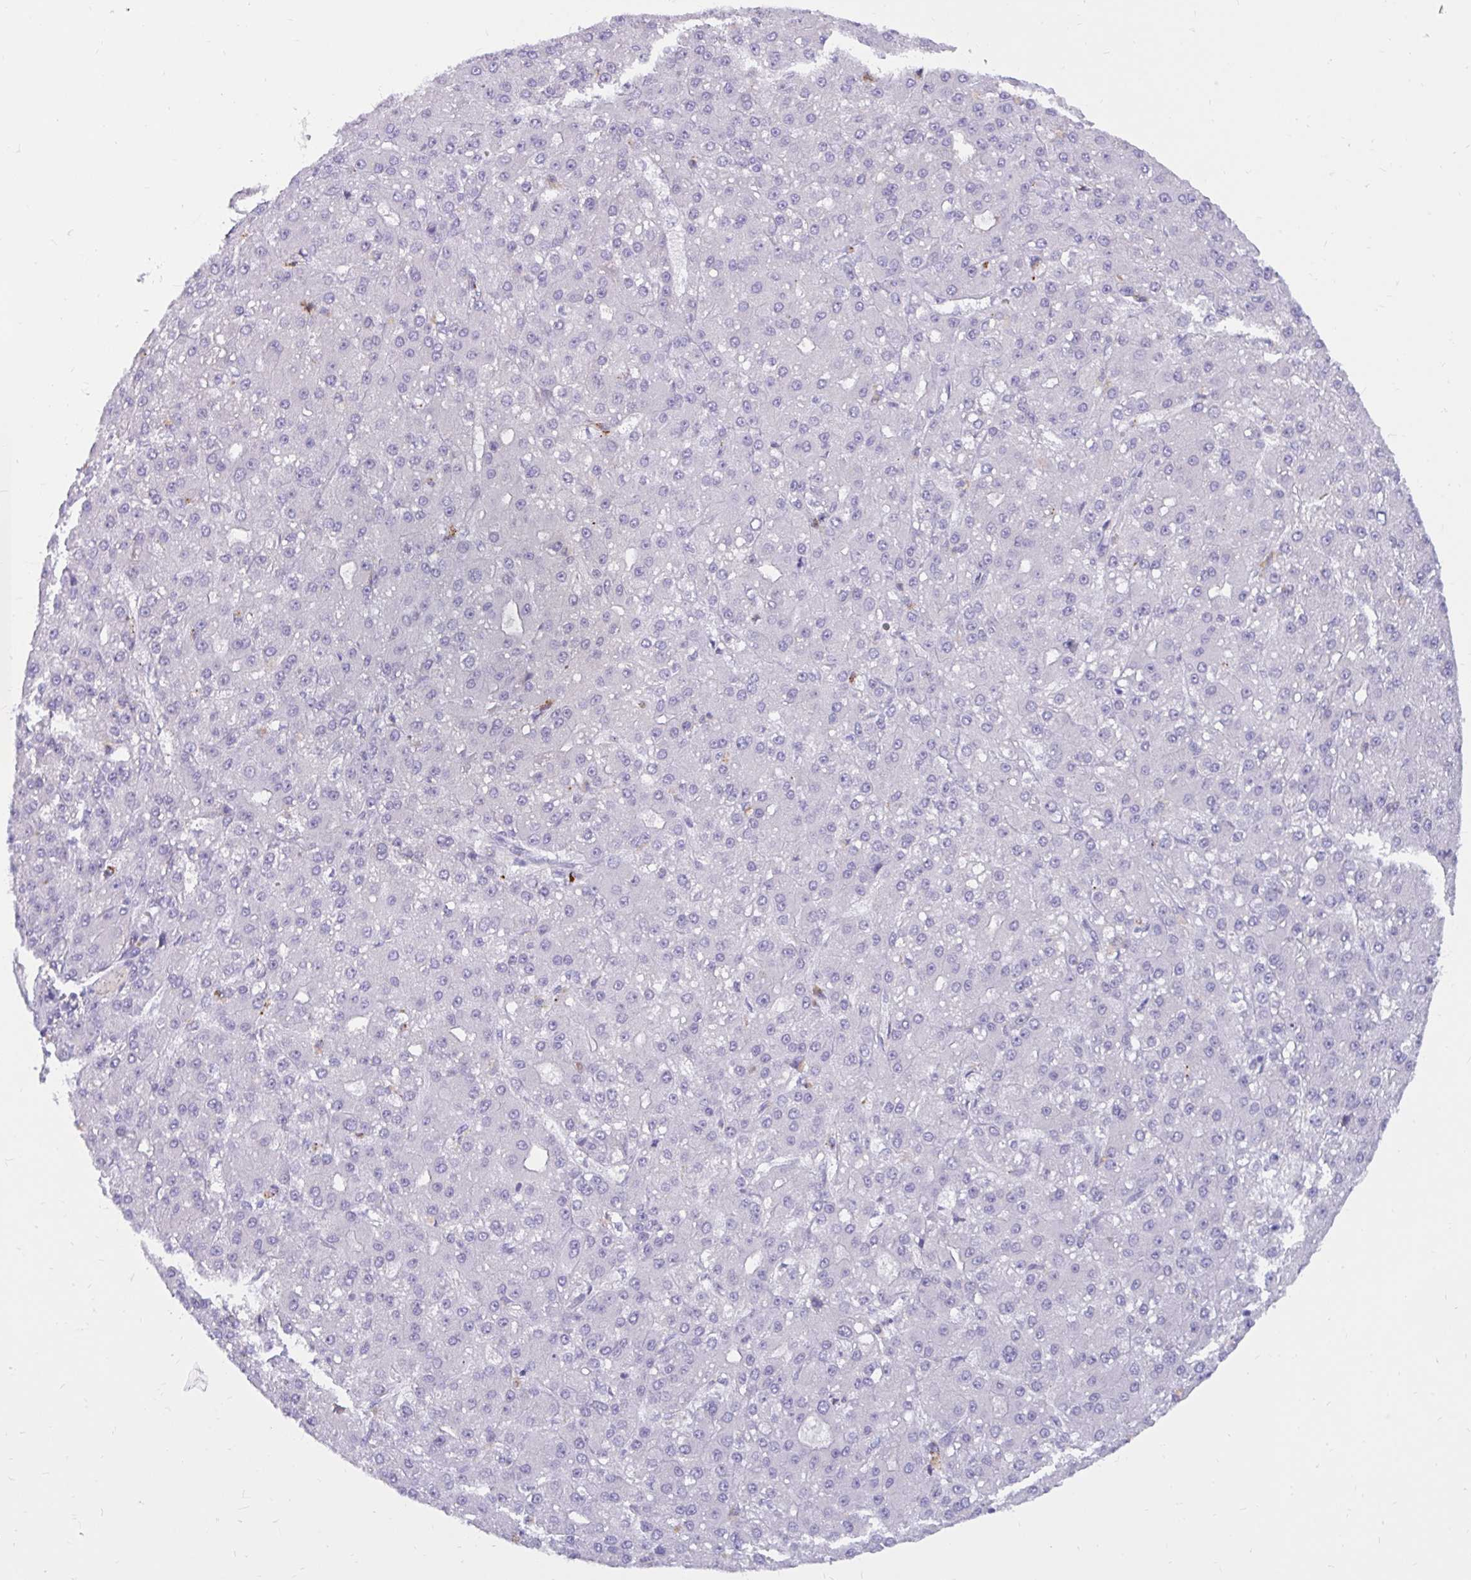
{"staining": {"intensity": "negative", "quantity": "none", "location": "none"}, "tissue": "liver cancer", "cell_type": "Tumor cells", "image_type": "cancer", "snomed": [{"axis": "morphology", "description": "Carcinoma, Hepatocellular, NOS"}, {"axis": "topography", "description": "Liver"}], "caption": "Tumor cells are negative for brown protein staining in liver cancer (hepatocellular carcinoma).", "gene": "FAM219B", "patient": {"sex": "male", "age": 67}}